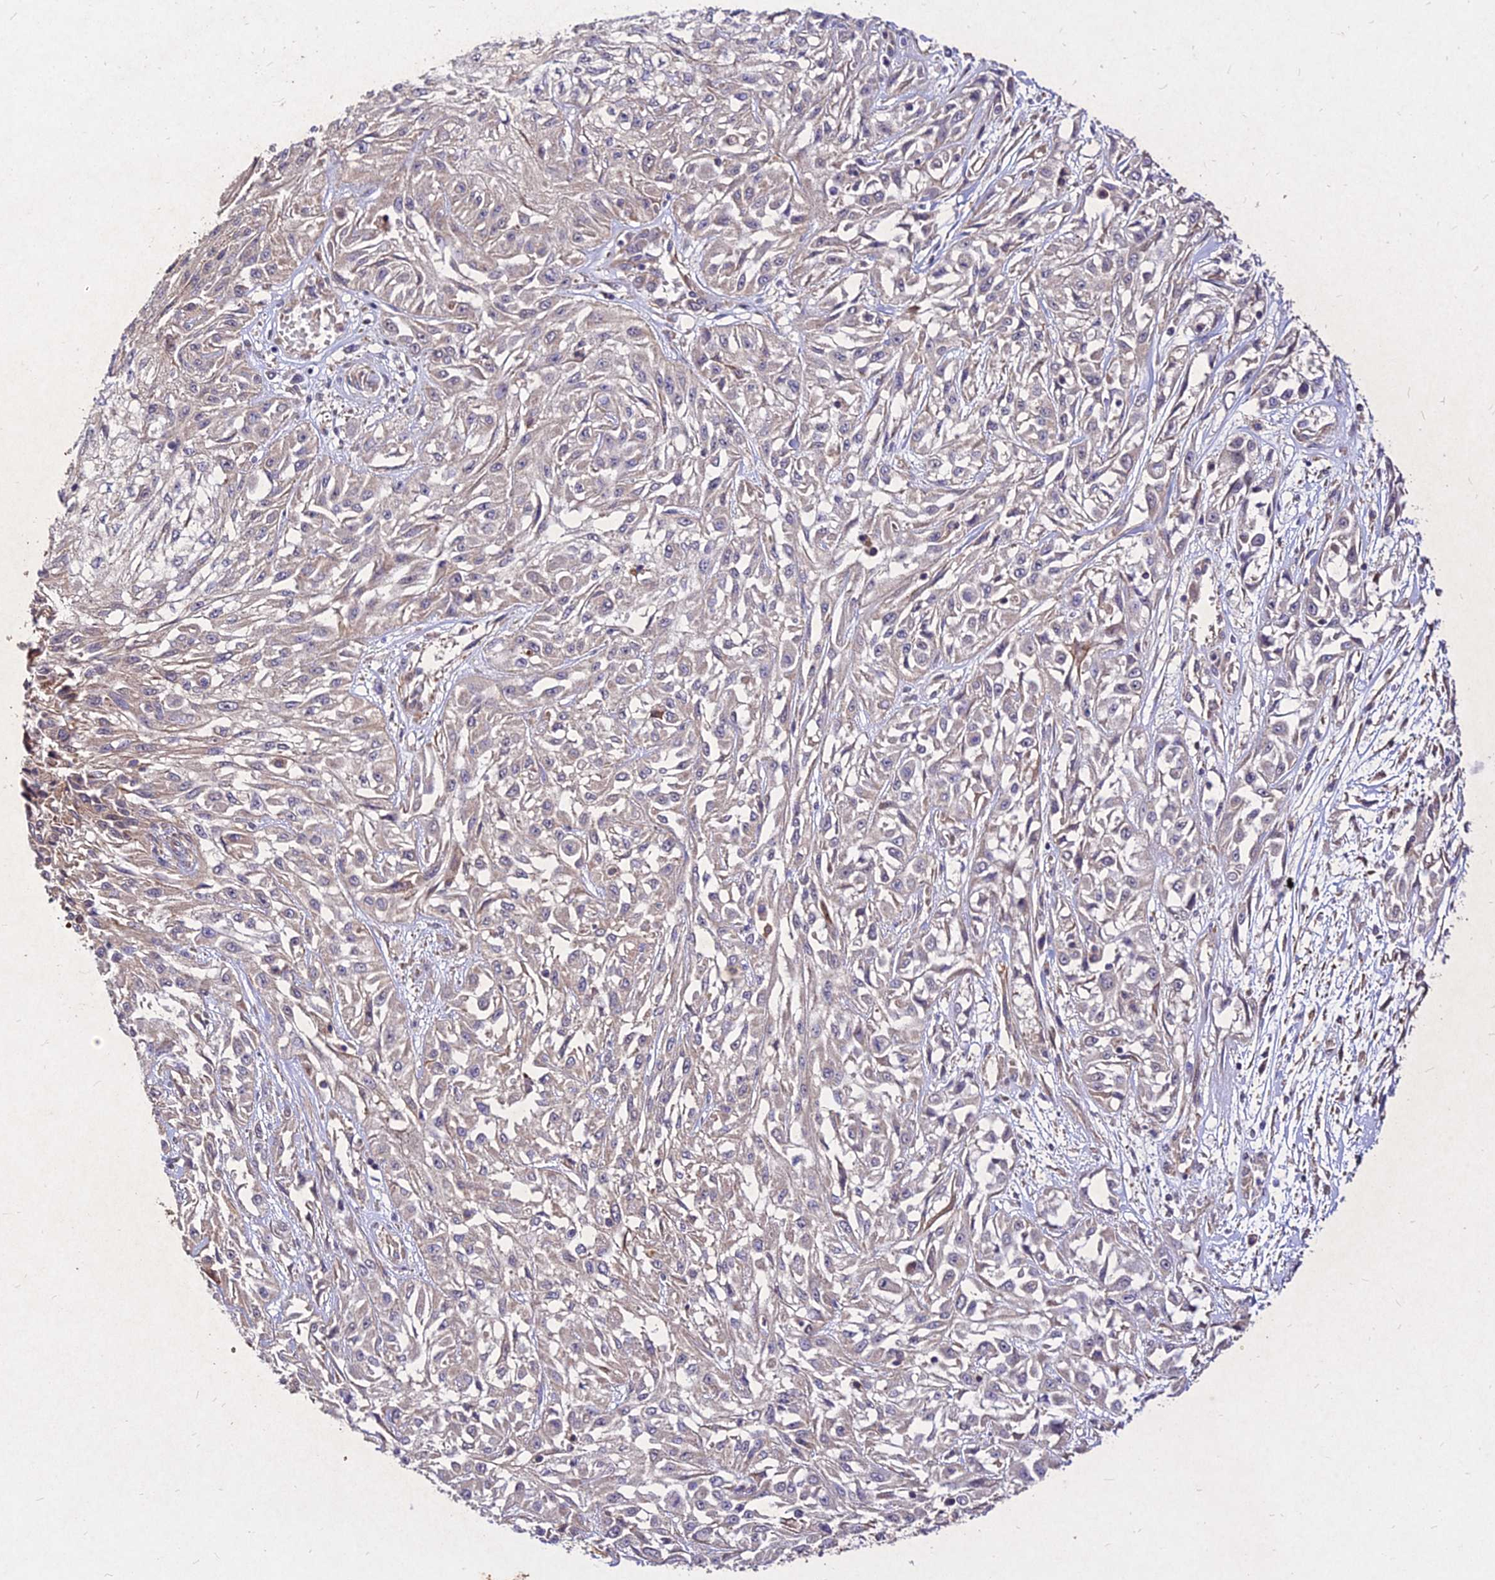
{"staining": {"intensity": "negative", "quantity": "none", "location": "none"}, "tissue": "skin cancer", "cell_type": "Tumor cells", "image_type": "cancer", "snomed": [{"axis": "morphology", "description": "Squamous cell carcinoma, NOS"}, {"axis": "morphology", "description": "Squamous cell carcinoma, metastatic, NOS"}, {"axis": "topography", "description": "Skin"}, {"axis": "topography", "description": "Lymph node"}], "caption": "There is no significant positivity in tumor cells of skin cancer (squamous cell carcinoma).", "gene": "SKA1", "patient": {"sex": "male", "age": 75}}